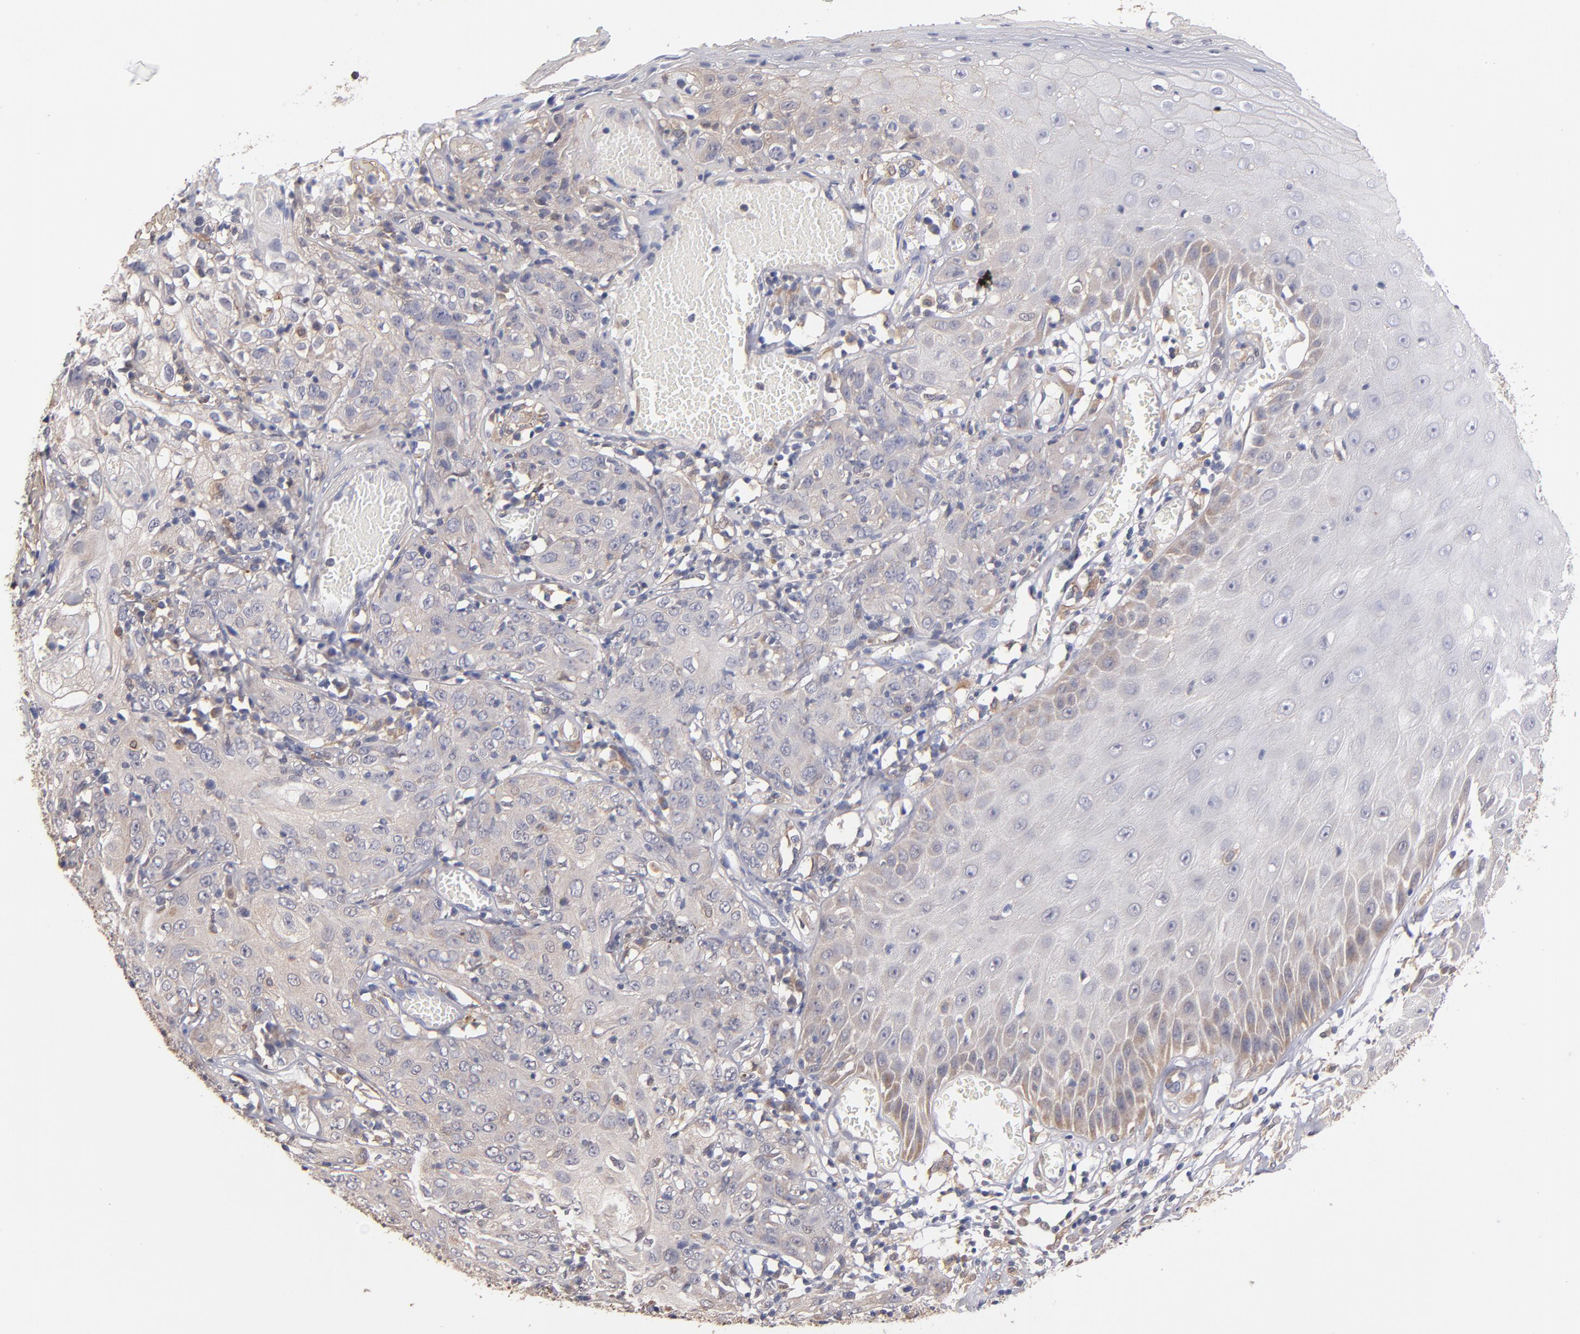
{"staining": {"intensity": "weak", "quantity": "<25%", "location": "cytoplasmic/membranous"}, "tissue": "skin cancer", "cell_type": "Tumor cells", "image_type": "cancer", "snomed": [{"axis": "morphology", "description": "Squamous cell carcinoma, NOS"}, {"axis": "topography", "description": "Skin"}], "caption": "DAB (3,3'-diaminobenzidine) immunohistochemical staining of skin squamous cell carcinoma reveals no significant positivity in tumor cells.", "gene": "GMFG", "patient": {"sex": "male", "age": 65}}